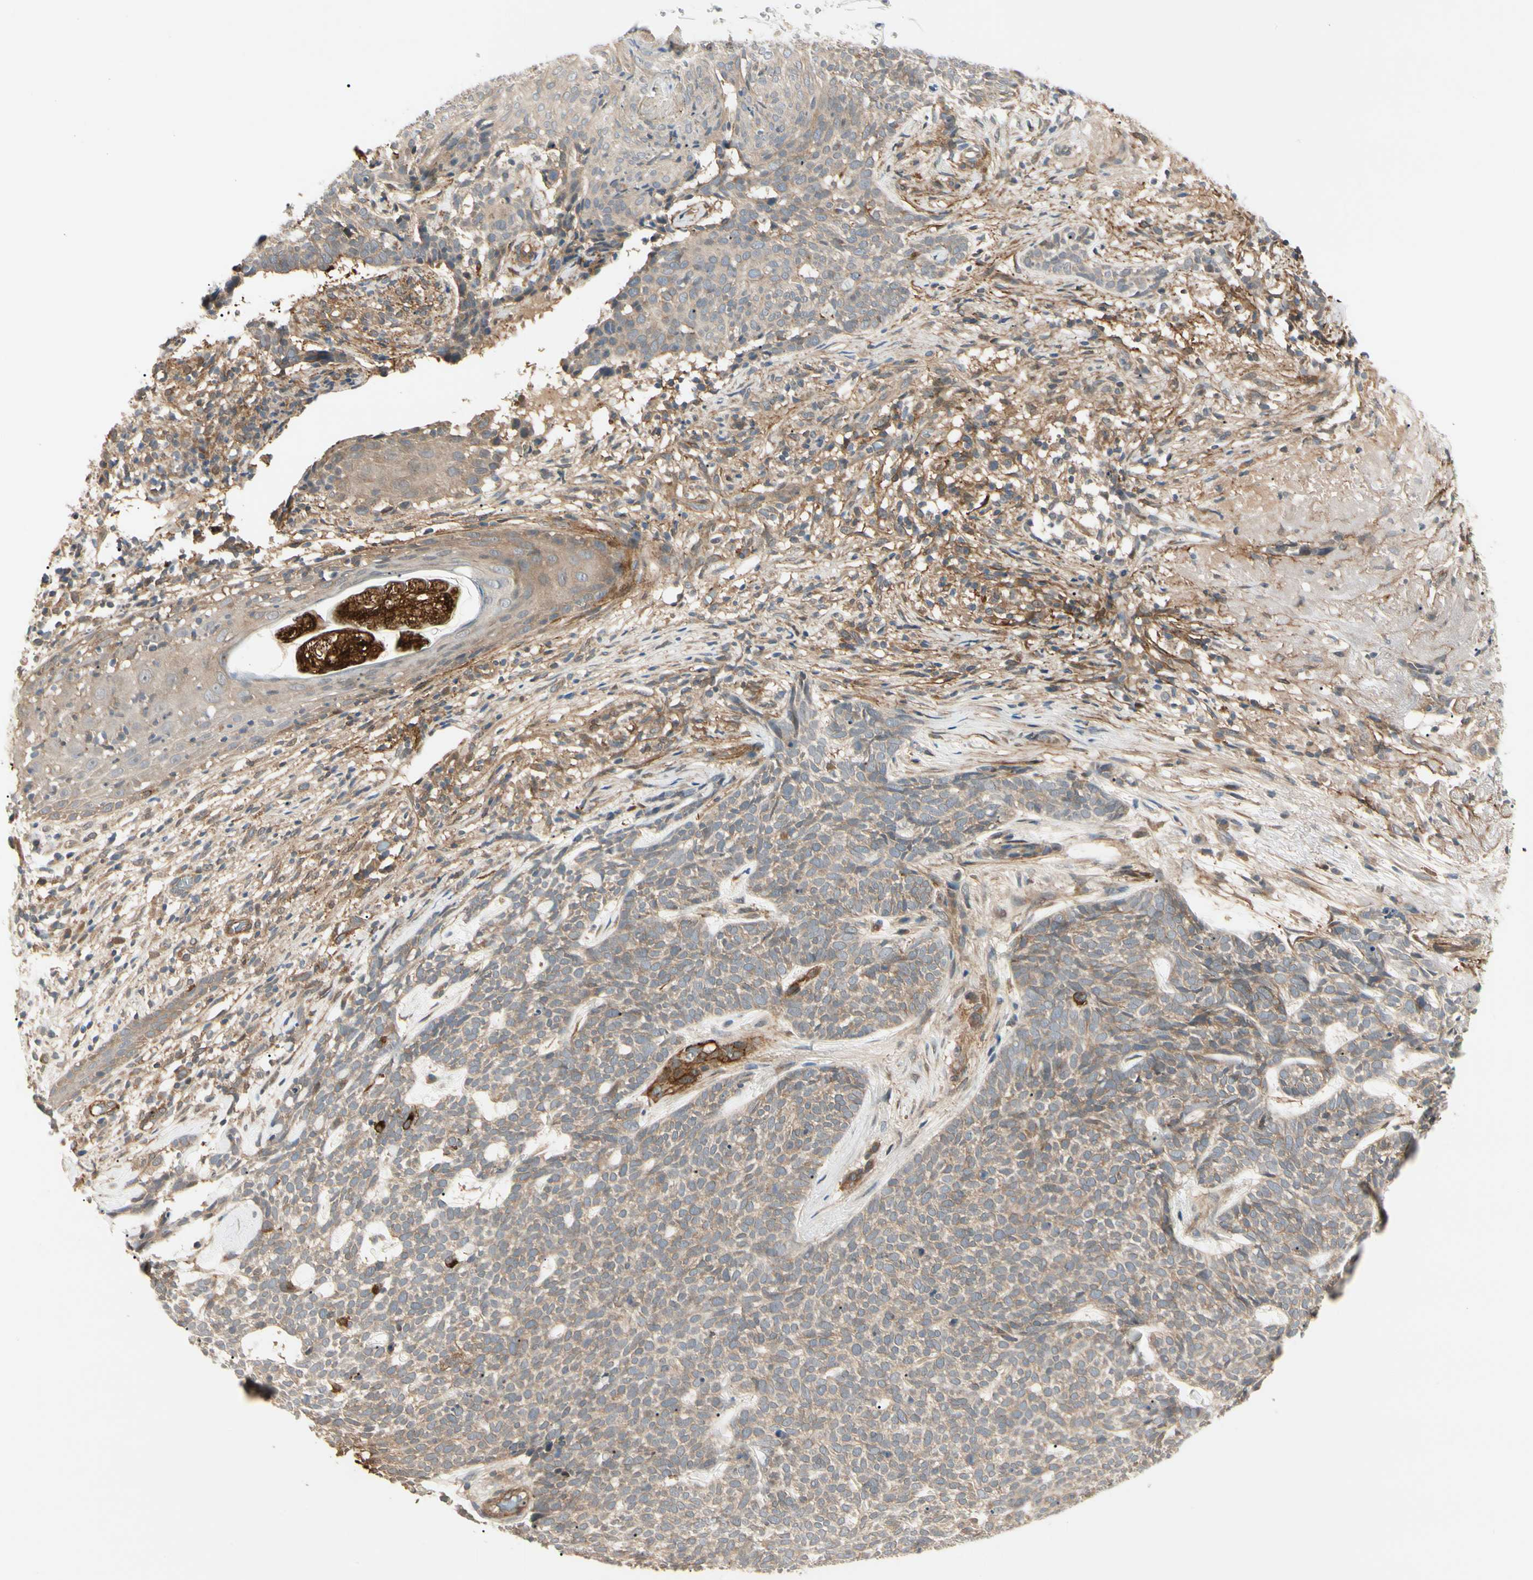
{"staining": {"intensity": "moderate", "quantity": ">75%", "location": "cytoplasmic/membranous"}, "tissue": "skin cancer", "cell_type": "Tumor cells", "image_type": "cancer", "snomed": [{"axis": "morphology", "description": "Basal cell carcinoma"}, {"axis": "topography", "description": "Skin"}], "caption": "Skin cancer stained for a protein shows moderate cytoplasmic/membranous positivity in tumor cells.", "gene": "F2R", "patient": {"sex": "female", "age": 84}}